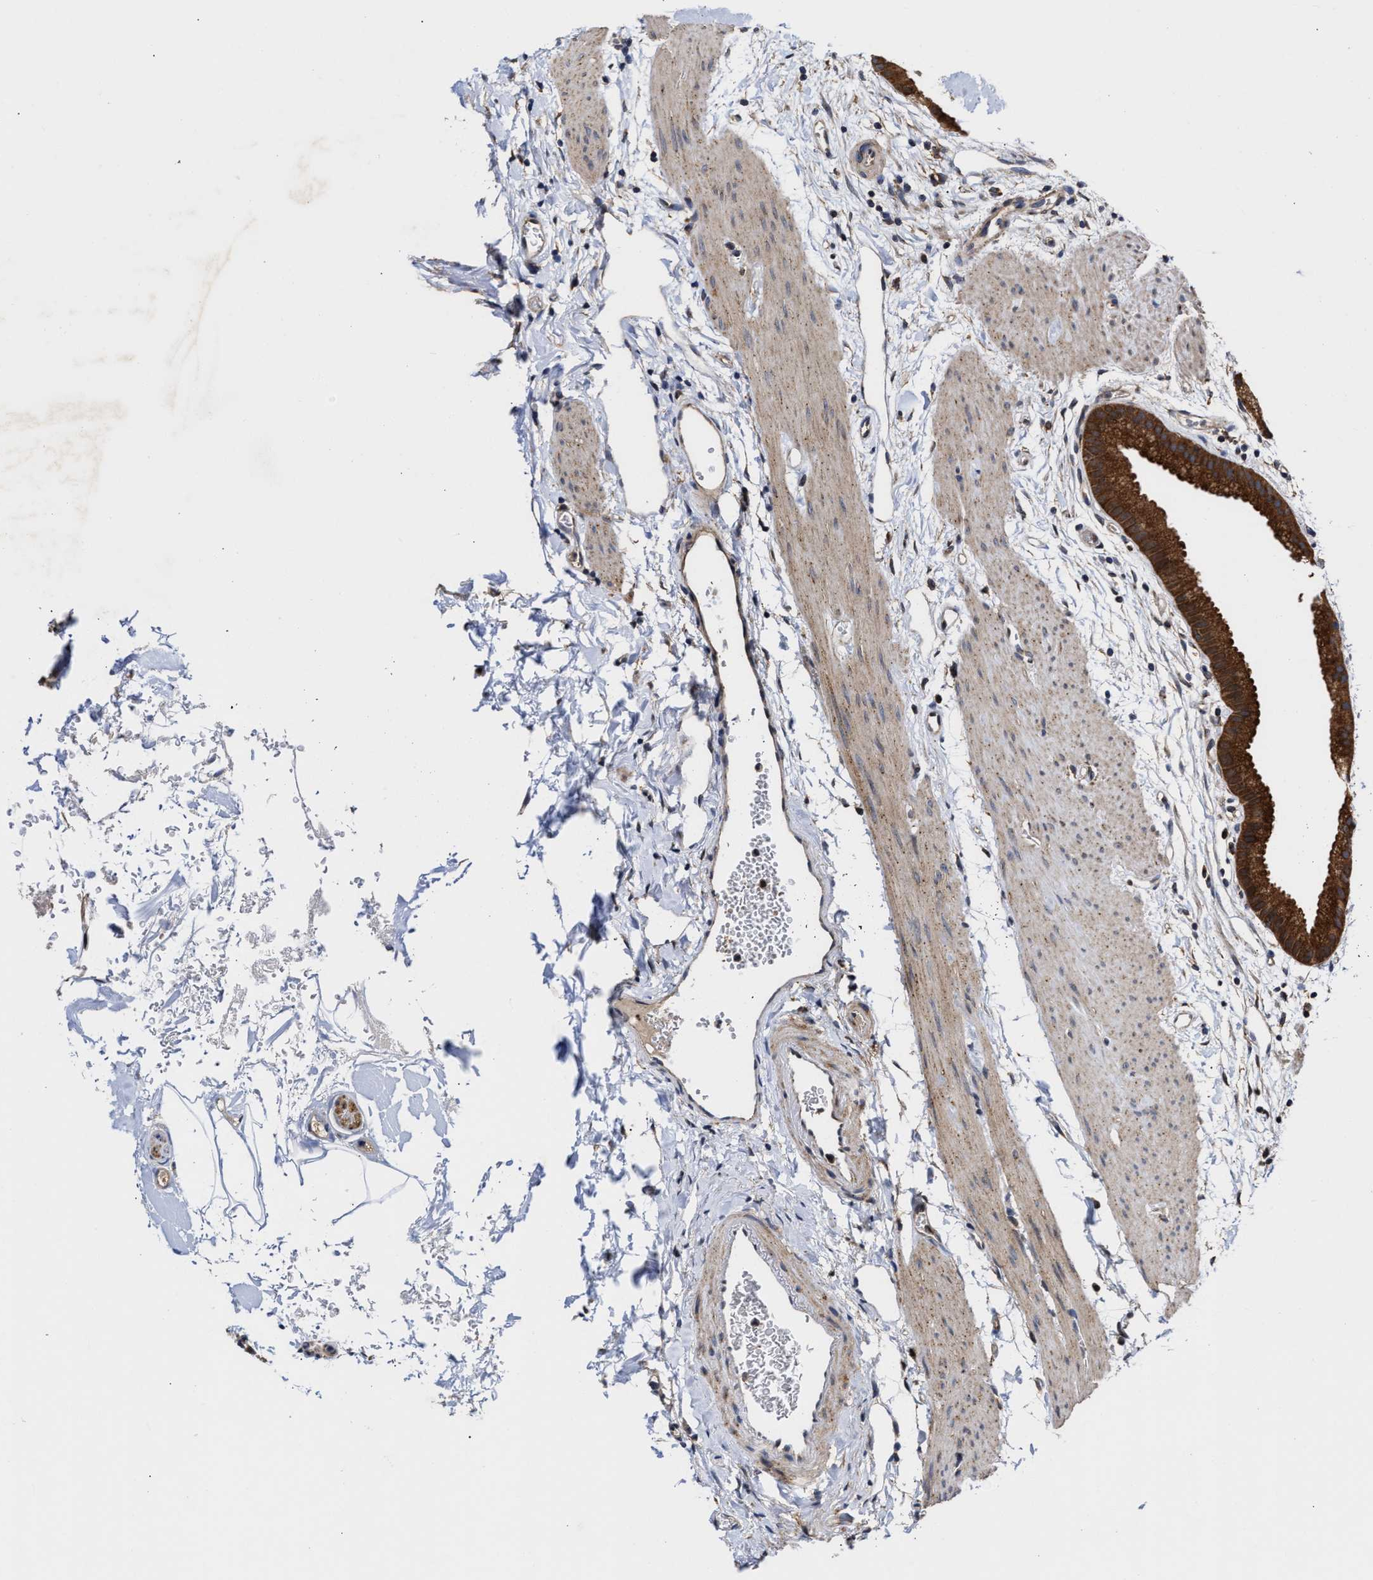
{"staining": {"intensity": "strong", "quantity": ">75%", "location": "cytoplasmic/membranous"}, "tissue": "gallbladder", "cell_type": "Glandular cells", "image_type": "normal", "snomed": [{"axis": "morphology", "description": "Normal tissue, NOS"}, {"axis": "topography", "description": "Gallbladder"}], "caption": "About >75% of glandular cells in normal human gallbladder display strong cytoplasmic/membranous protein expression as visualized by brown immunohistochemical staining.", "gene": "CLIP2", "patient": {"sex": "female", "age": 64}}